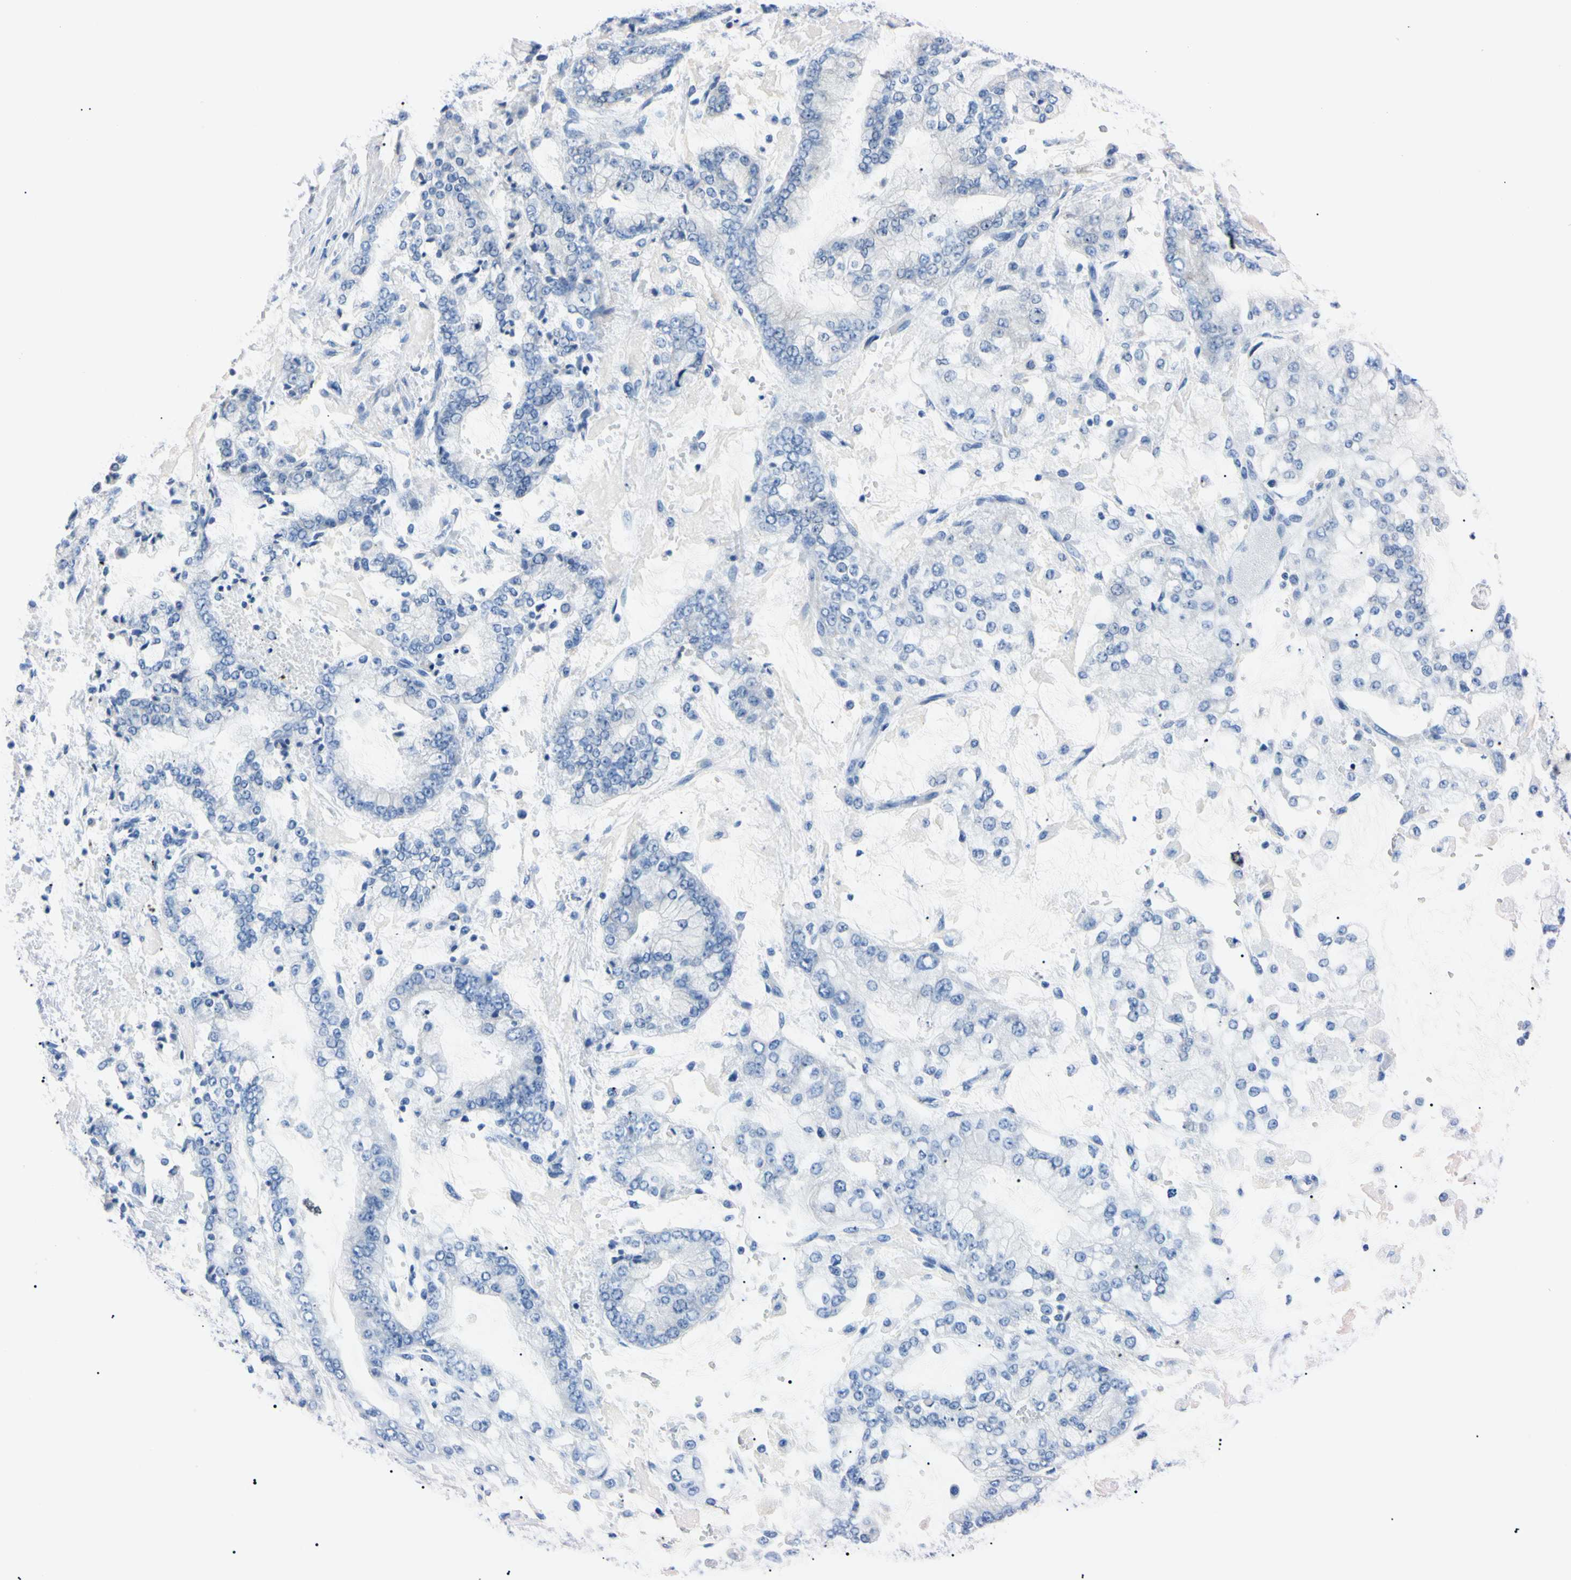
{"staining": {"intensity": "negative", "quantity": "none", "location": "none"}, "tissue": "stomach cancer", "cell_type": "Tumor cells", "image_type": "cancer", "snomed": [{"axis": "morphology", "description": "Adenocarcinoma, NOS"}, {"axis": "topography", "description": "Stomach"}], "caption": "This is an immunohistochemistry histopathology image of human stomach adenocarcinoma. There is no positivity in tumor cells.", "gene": "PNKD", "patient": {"sex": "male", "age": 76}}